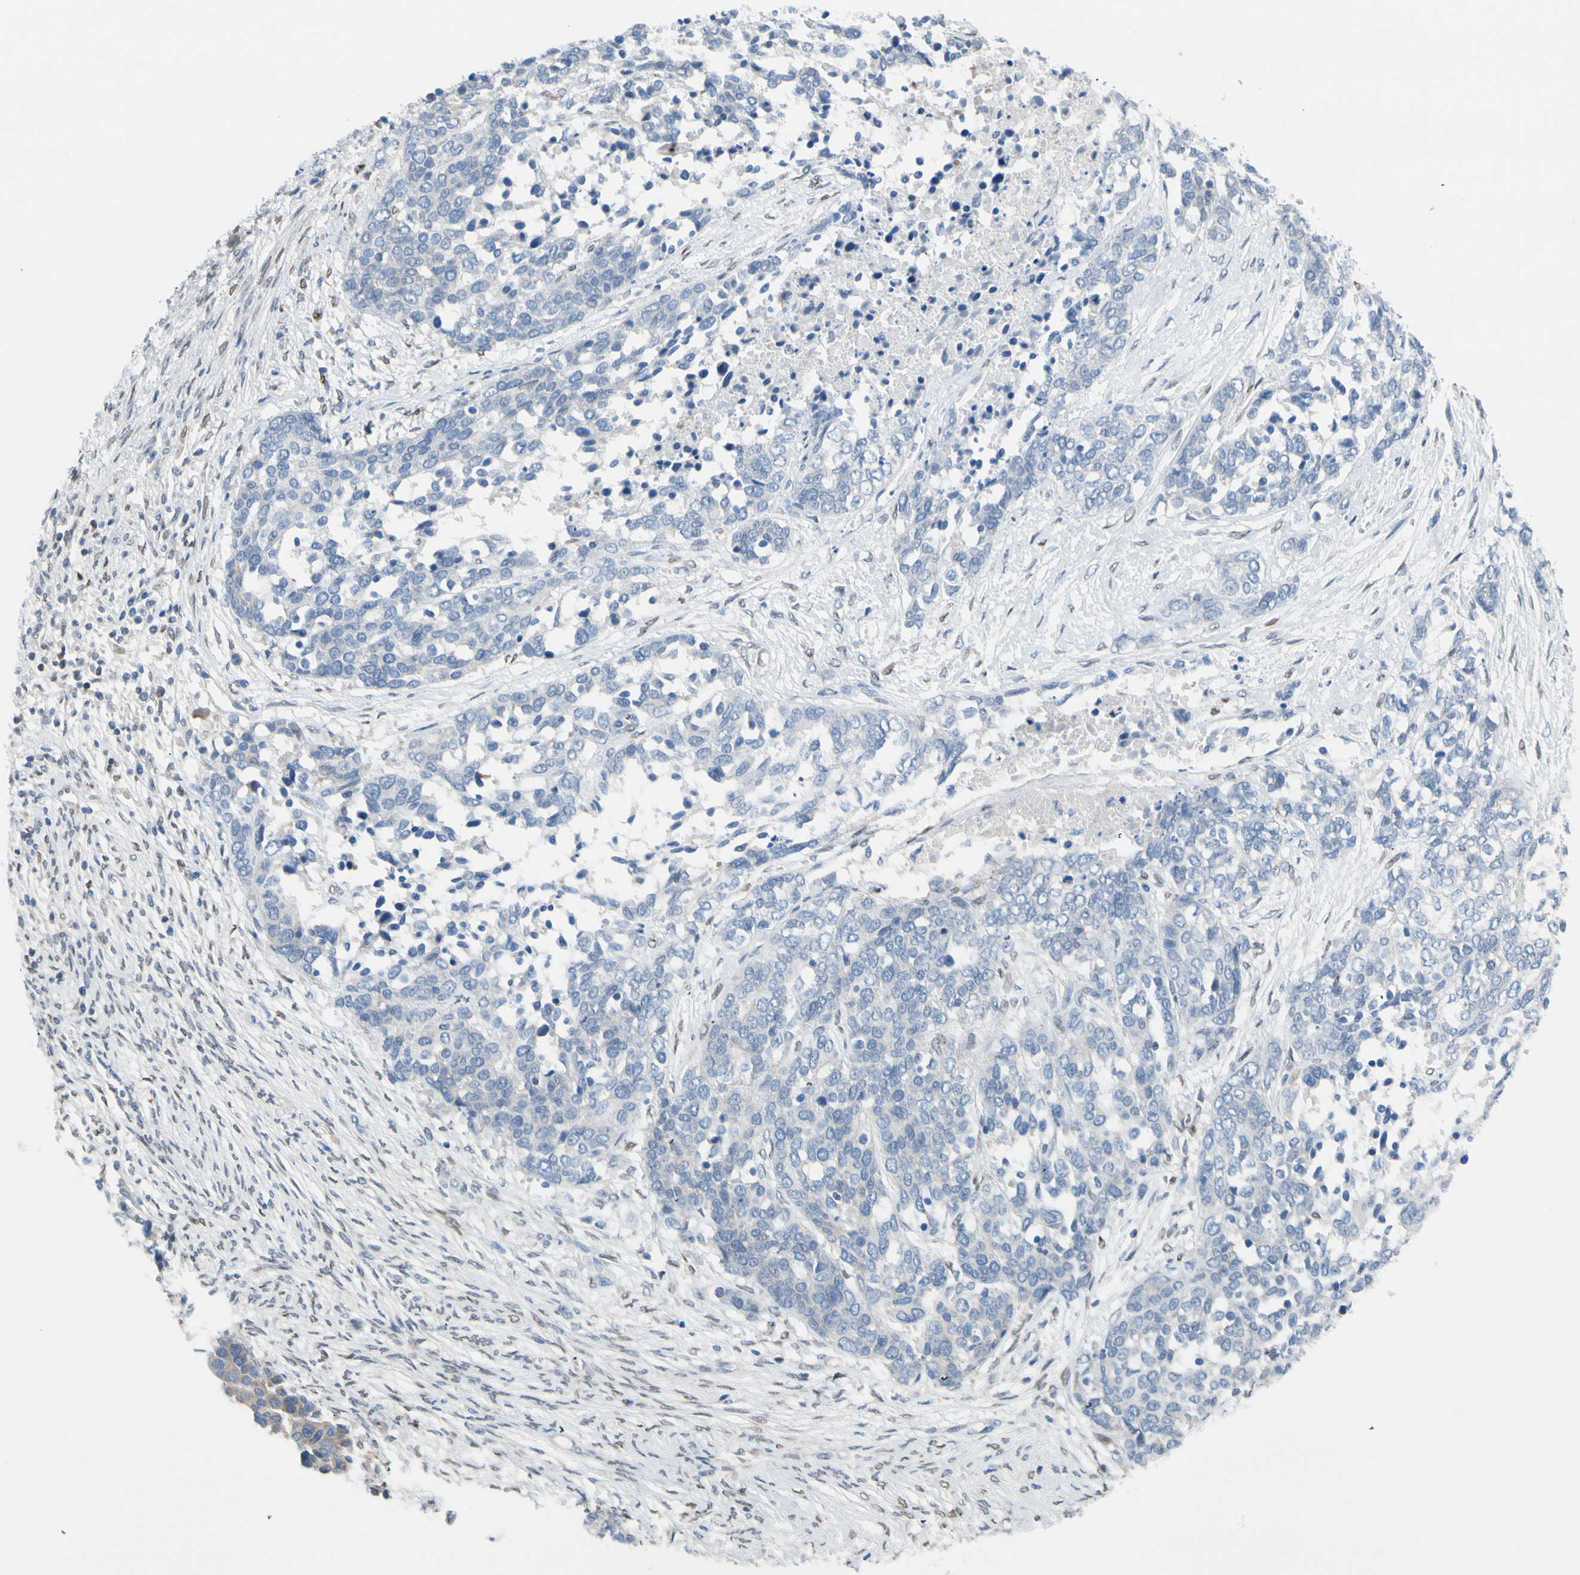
{"staining": {"intensity": "negative", "quantity": "none", "location": "none"}, "tissue": "ovarian cancer", "cell_type": "Tumor cells", "image_type": "cancer", "snomed": [{"axis": "morphology", "description": "Cystadenocarcinoma, serous, NOS"}, {"axis": "topography", "description": "Ovary"}], "caption": "Tumor cells are negative for protein expression in human serous cystadenocarcinoma (ovarian).", "gene": "ZNF132", "patient": {"sex": "female", "age": 44}}